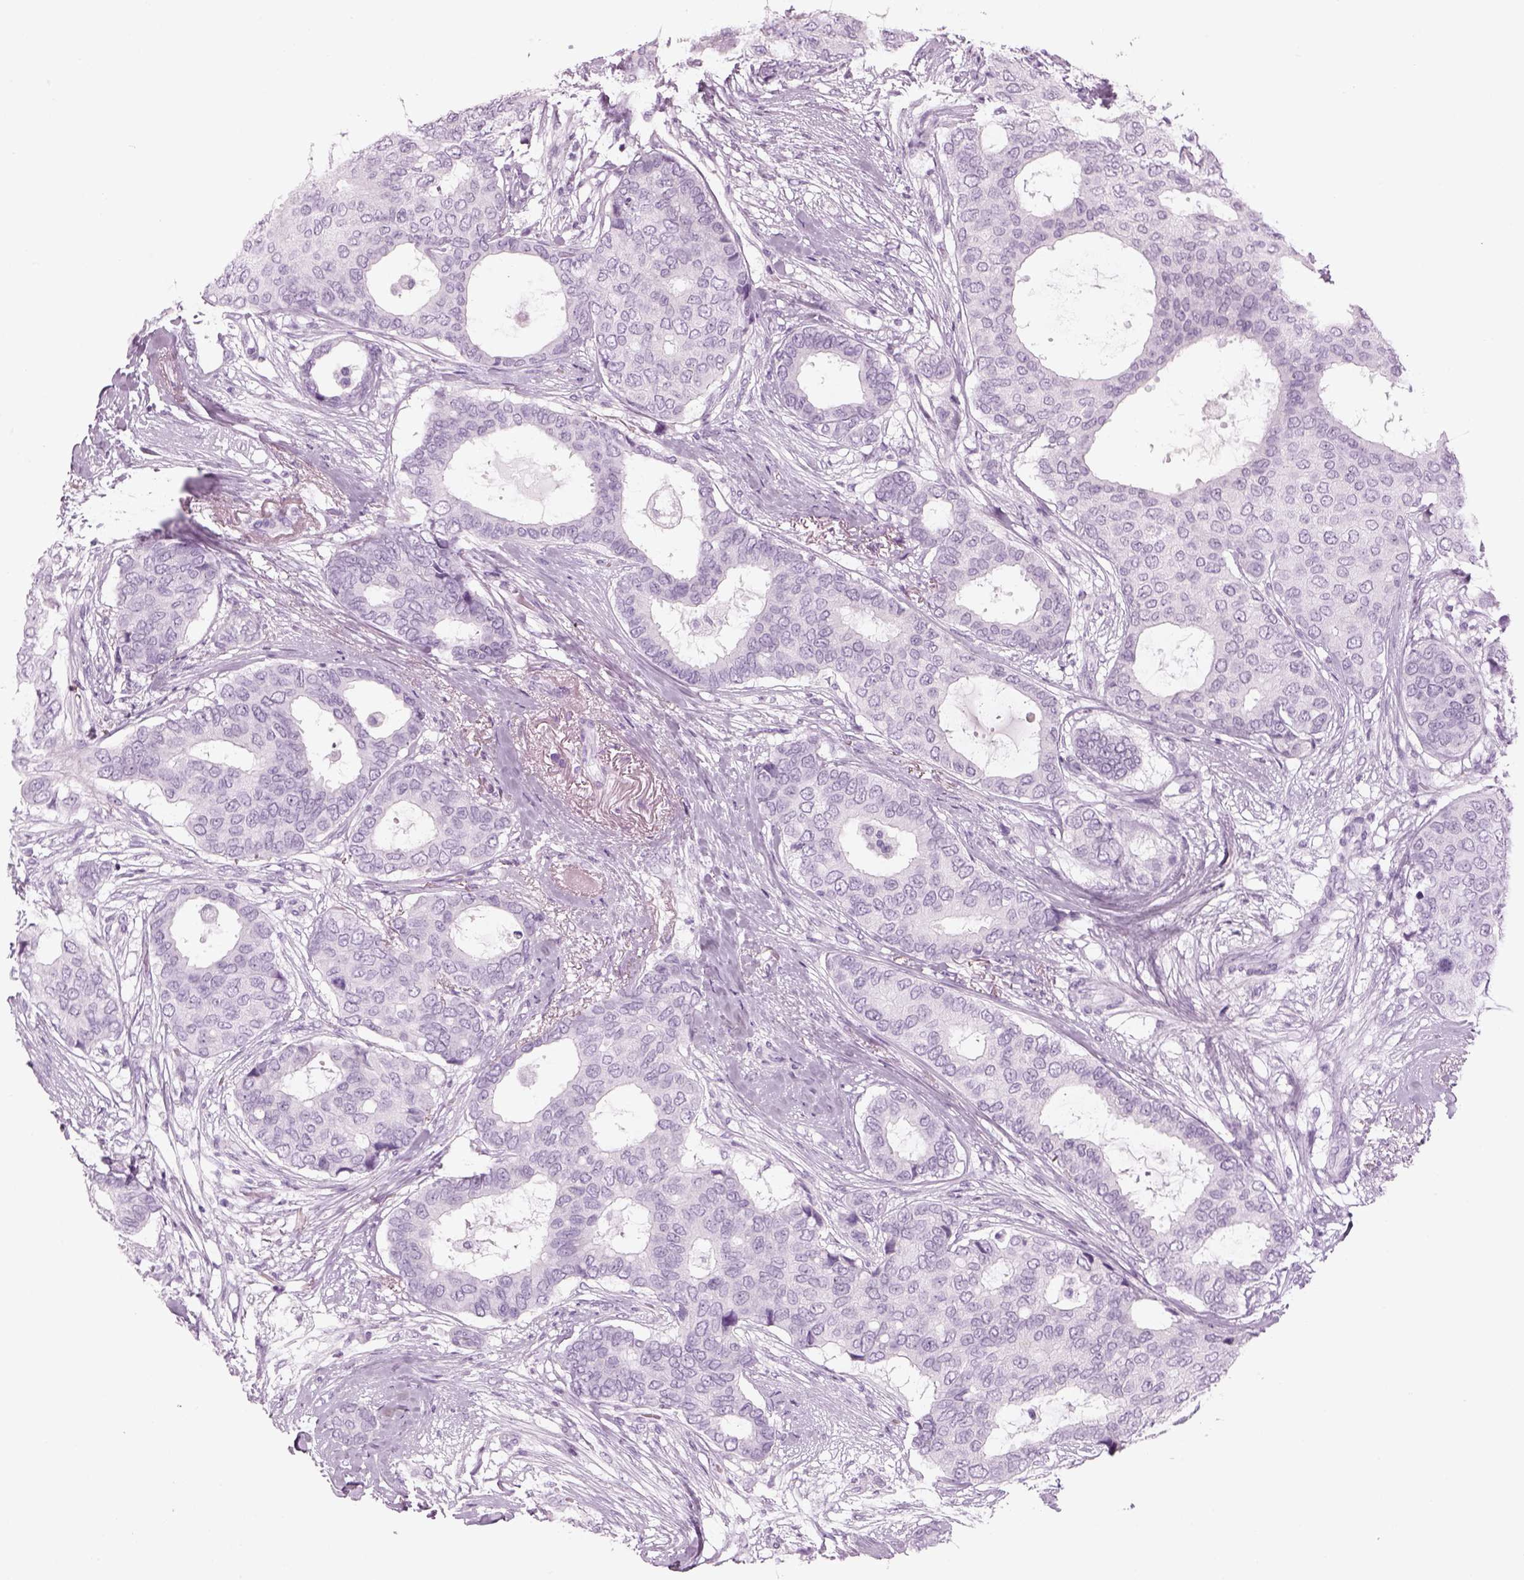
{"staining": {"intensity": "negative", "quantity": "none", "location": "none"}, "tissue": "breast cancer", "cell_type": "Tumor cells", "image_type": "cancer", "snomed": [{"axis": "morphology", "description": "Duct carcinoma"}, {"axis": "topography", "description": "Breast"}], "caption": "DAB (3,3'-diaminobenzidine) immunohistochemical staining of human breast cancer demonstrates no significant staining in tumor cells. (Stains: DAB IHC with hematoxylin counter stain, Microscopy: brightfield microscopy at high magnification).", "gene": "SAG", "patient": {"sex": "female", "age": 75}}